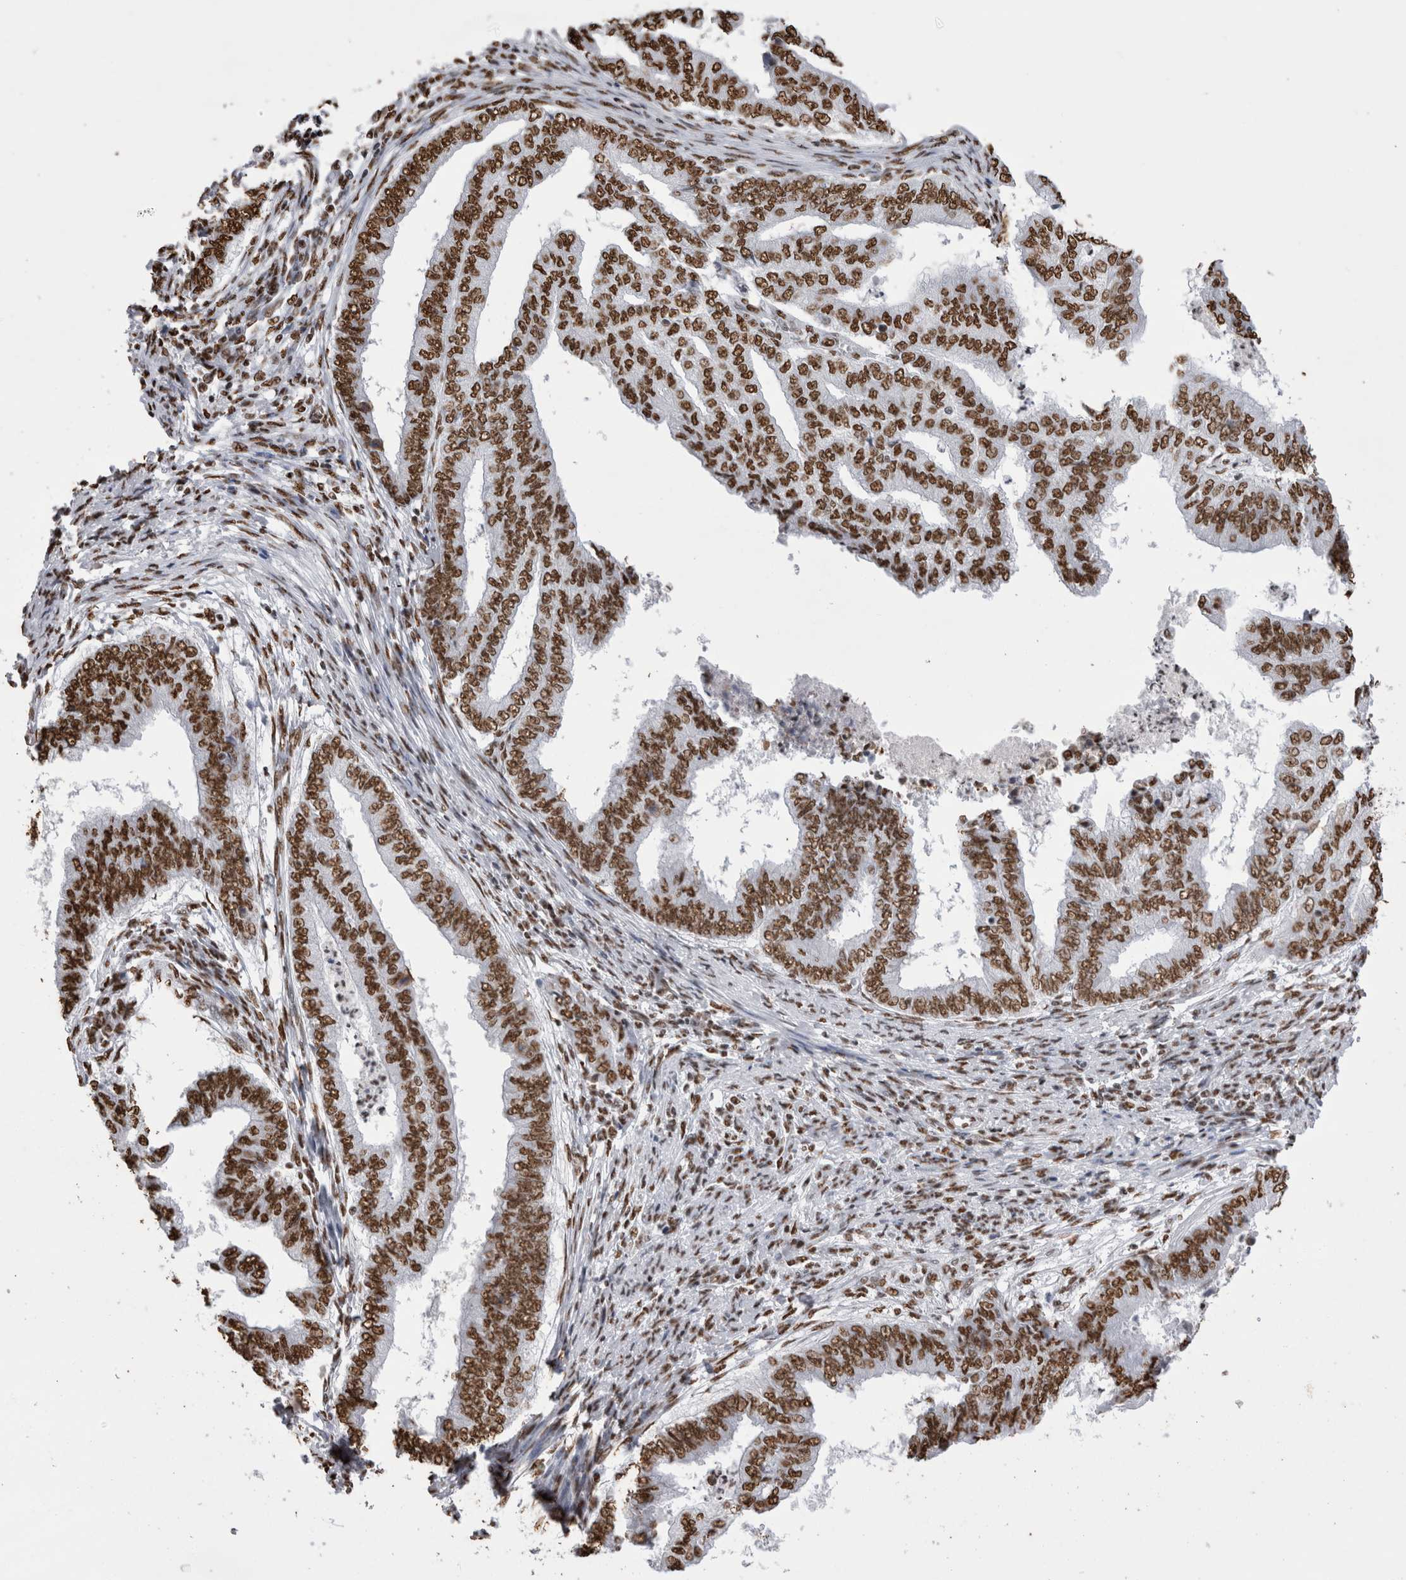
{"staining": {"intensity": "strong", "quantity": ">75%", "location": "nuclear"}, "tissue": "endometrial cancer", "cell_type": "Tumor cells", "image_type": "cancer", "snomed": [{"axis": "morphology", "description": "Polyp, NOS"}, {"axis": "morphology", "description": "Adenocarcinoma, NOS"}, {"axis": "morphology", "description": "Adenoma, NOS"}, {"axis": "topography", "description": "Endometrium"}], "caption": "About >75% of tumor cells in endometrial adenocarcinoma show strong nuclear protein staining as visualized by brown immunohistochemical staining.", "gene": "ALPK3", "patient": {"sex": "female", "age": 79}}